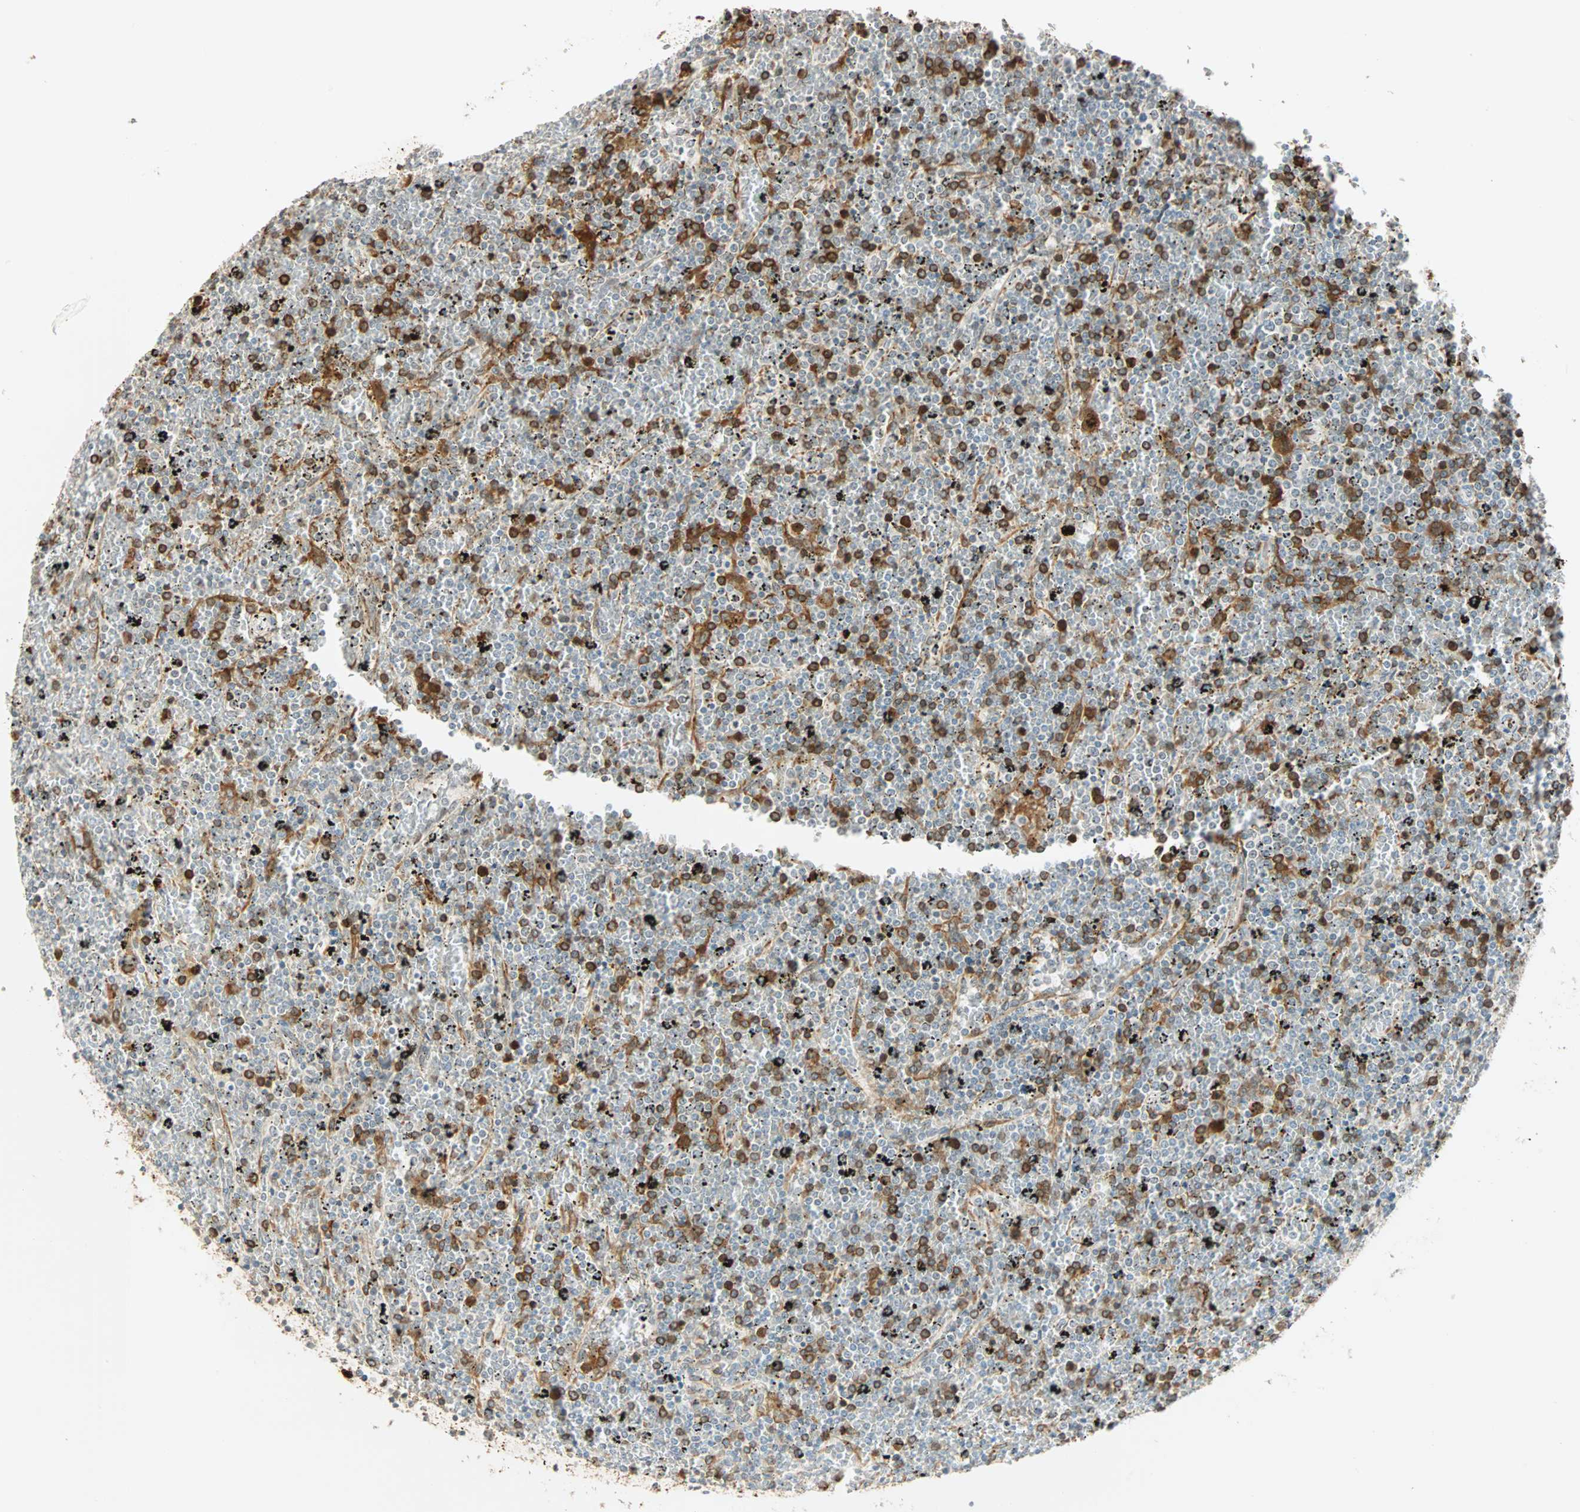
{"staining": {"intensity": "strong", "quantity": "25%-75%", "location": "cytoplasmic/membranous,nuclear"}, "tissue": "lymphoma", "cell_type": "Tumor cells", "image_type": "cancer", "snomed": [{"axis": "morphology", "description": "Malignant lymphoma, non-Hodgkin's type, Low grade"}, {"axis": "topography", "description": "Spleen"}], "caption": "Malignant lymphoma, non-Hodgkin's type (low-grade) was stained to show a protein in brown. There is high levels of strong cytoplasmic/membranous and nuclear positivity in approximately 25%-75% of tumor cells.", "gene": "BCAN", "patient": {"sex": "female", "age": 77}}